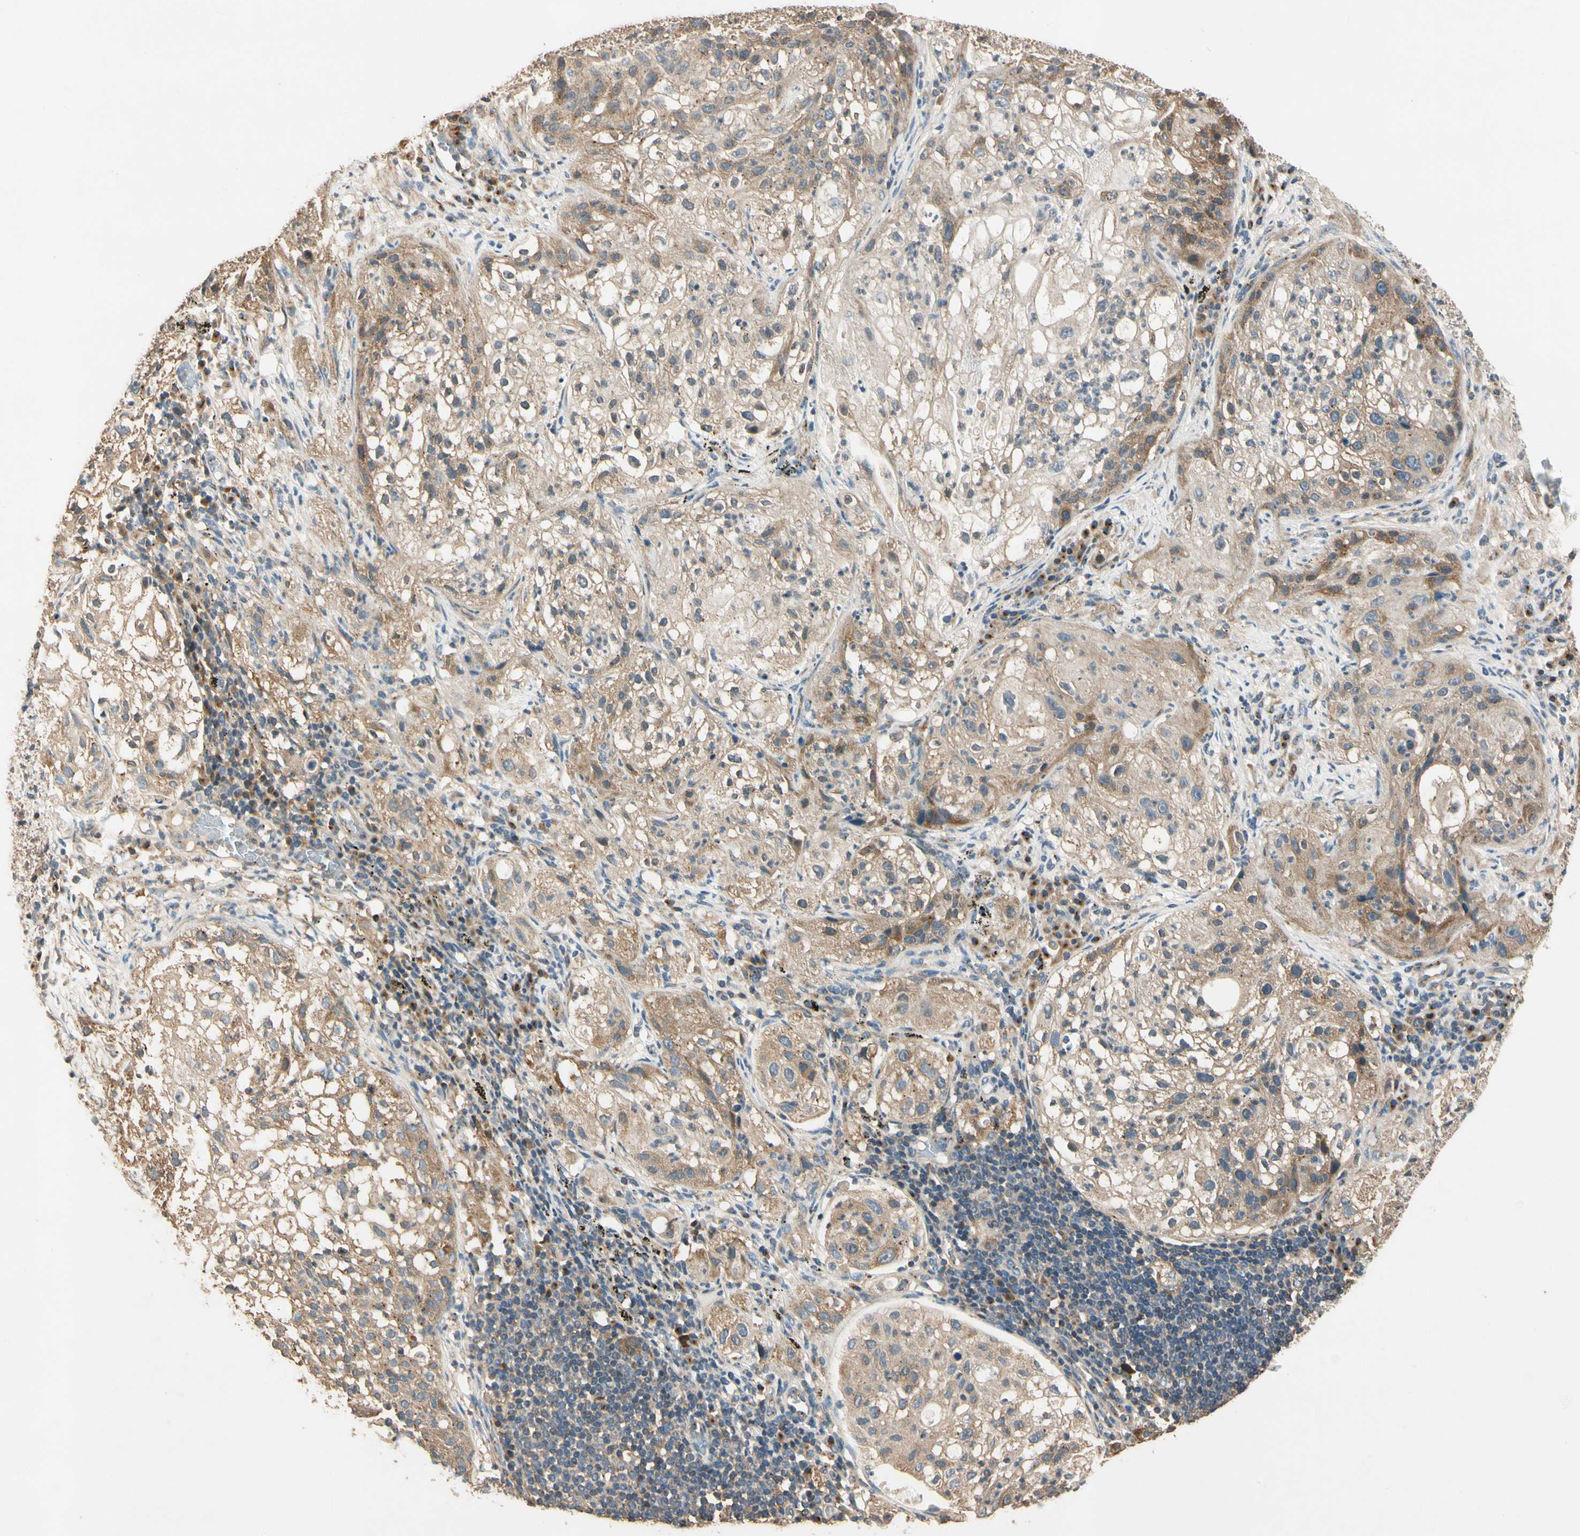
{"staining": {"intensity": "weak", "quantity": ">75%", "location": "cytoplasmic/membranous"}, "tissue": "lung cancer", "cell_type": "Tumor cells", "image_type": "cancer", "snomed": [{"axis": "morphology", "description": "Inflammation, NOS"}, {"axis": "morphology", "description": "Squamous cell carcinoma, NOS"}, {"axis": "topography", "description": "Lymph node"}, {"axis": "topography", "description": "Soft tissue"}, {"axis": "topography", "description": "Lung"}], "caption": "Weak cytoplasmic/membranous expression for a protein is appreciated in approximately >75% of tumor cells of lung cancer (squamous cell carcinoma) using IHC.", "gene": "AKAP9", "patient": {"sex": "male", "age": 66}}